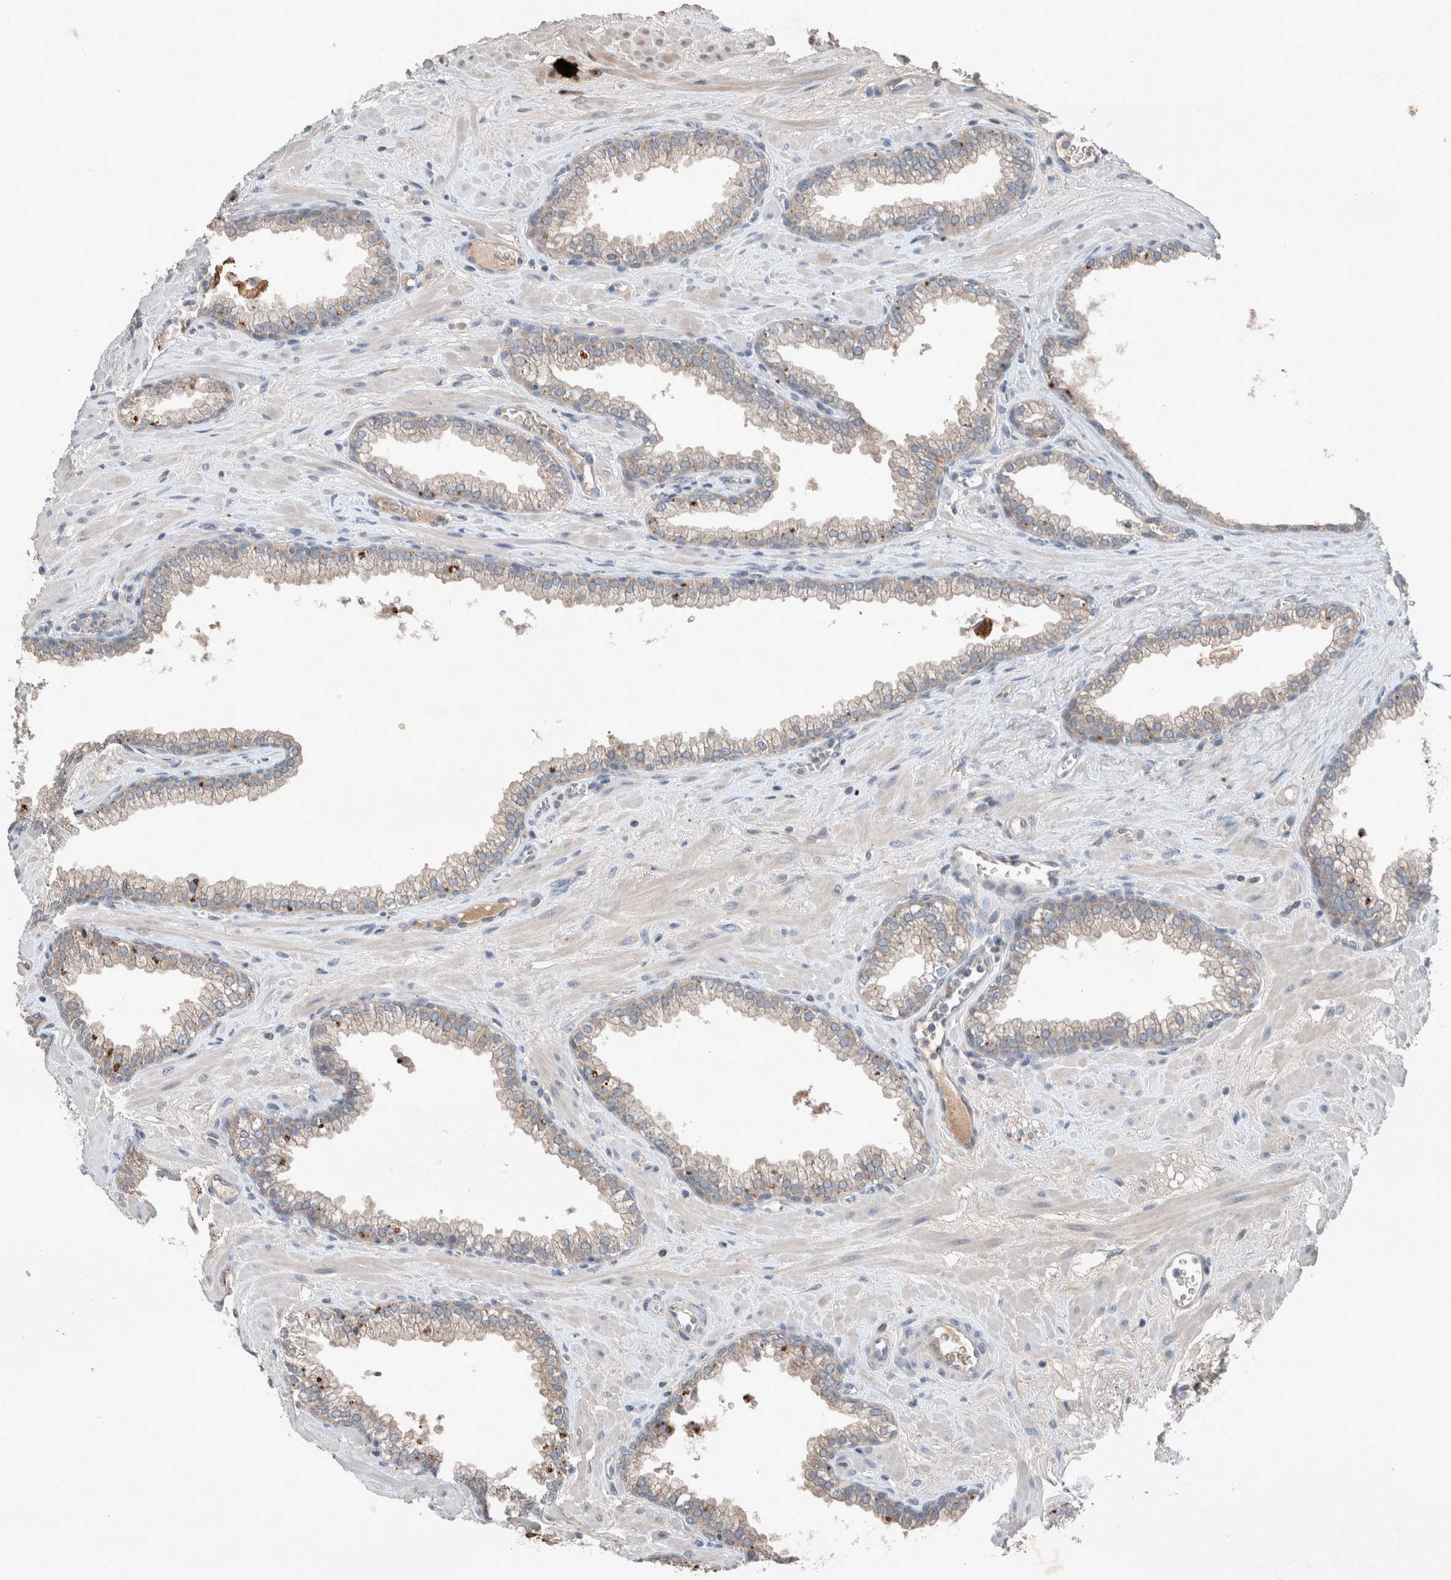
{"staining": {"intensity": "moderate", "quantity": "<25%", "location": "cytoplasmic/membranous"}, "tissue": "prostate", "cell_type": "Glandular cells", "image_type": "normal", "snomed": [{"axis": "morphology", "description": "Normal tissue, NOS"}, {"axis": "morphology", "description": "Urothelial carcinoma, Low grade"}, {"axis": "topography", "description": "Urinary bladder"}, {"axis": "topography", "description": "Prostate"}], "caption": "High-power microscopy captured an immunohistochemistry photomicrograph of normal prostate, revealing moderate cytoplasmic/membranous staining in about <25% of glandular cells.", "gene": "UGCG", "patient": {"sex": "male", "age": 60}}